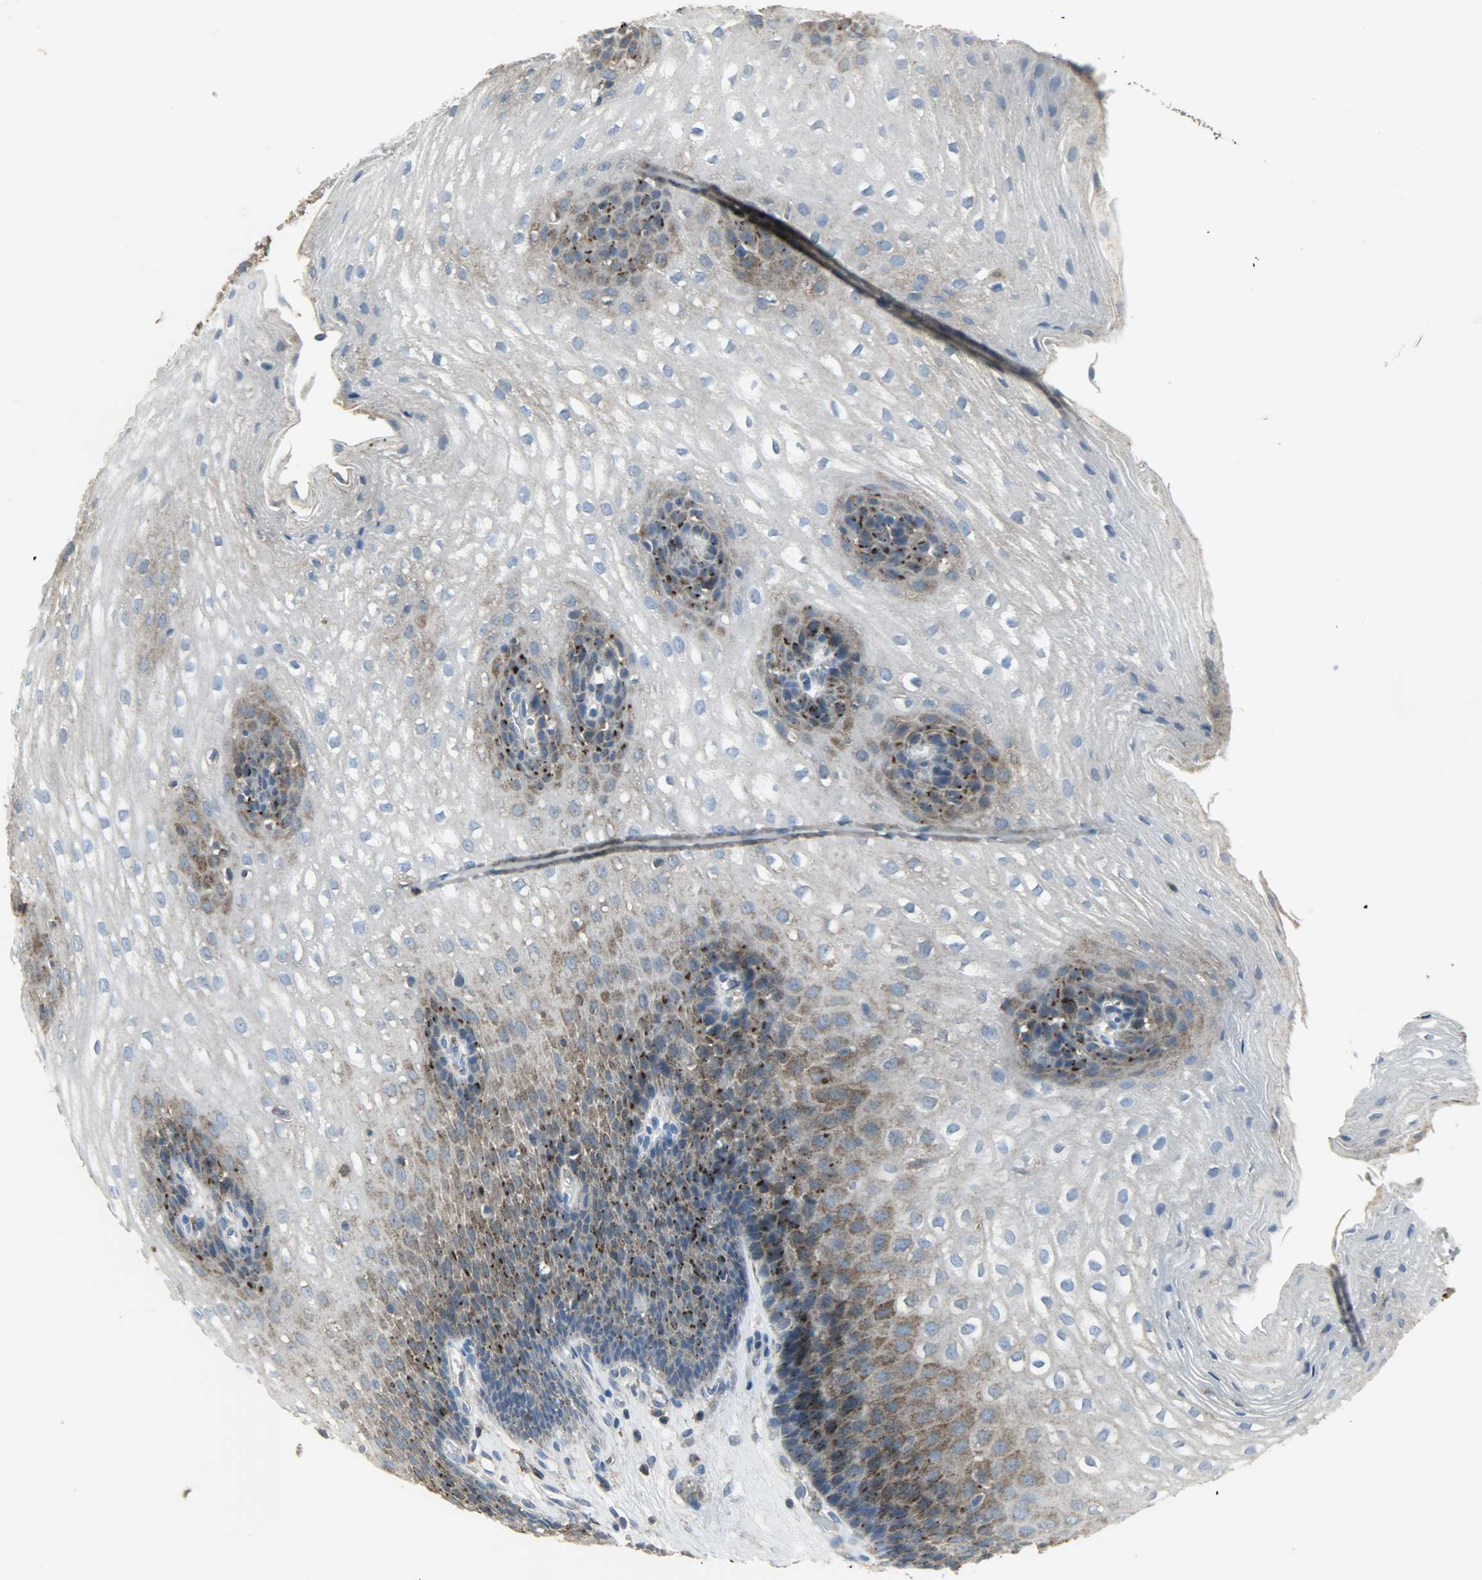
{"staining": {"intensity": "moderate", "quantity": "<25%", "location": "cytoplasmic/membranous"}, "tissue": "esophagus", "cell_type": "Squamous epithelial cells", "image_type": "normal", "snomed": [{"axis": "morphology", "description": "Normal tissue, NOS"}, {"axis": "topography", "description": "Esophagus"}], "caption": "Immunohistochemical staining of unremarkable human esophagus displays <25% levels of moderate cytoplasmic/membranous protein expression in approximately <25% of squamous epithelial cells. (DAB (3,3'-diaminobenzidine) = brown stain, brightfield microscopy at high magnification).", "gene": "DNAJA4", "patient": {"sex": "male", "age": 48}}